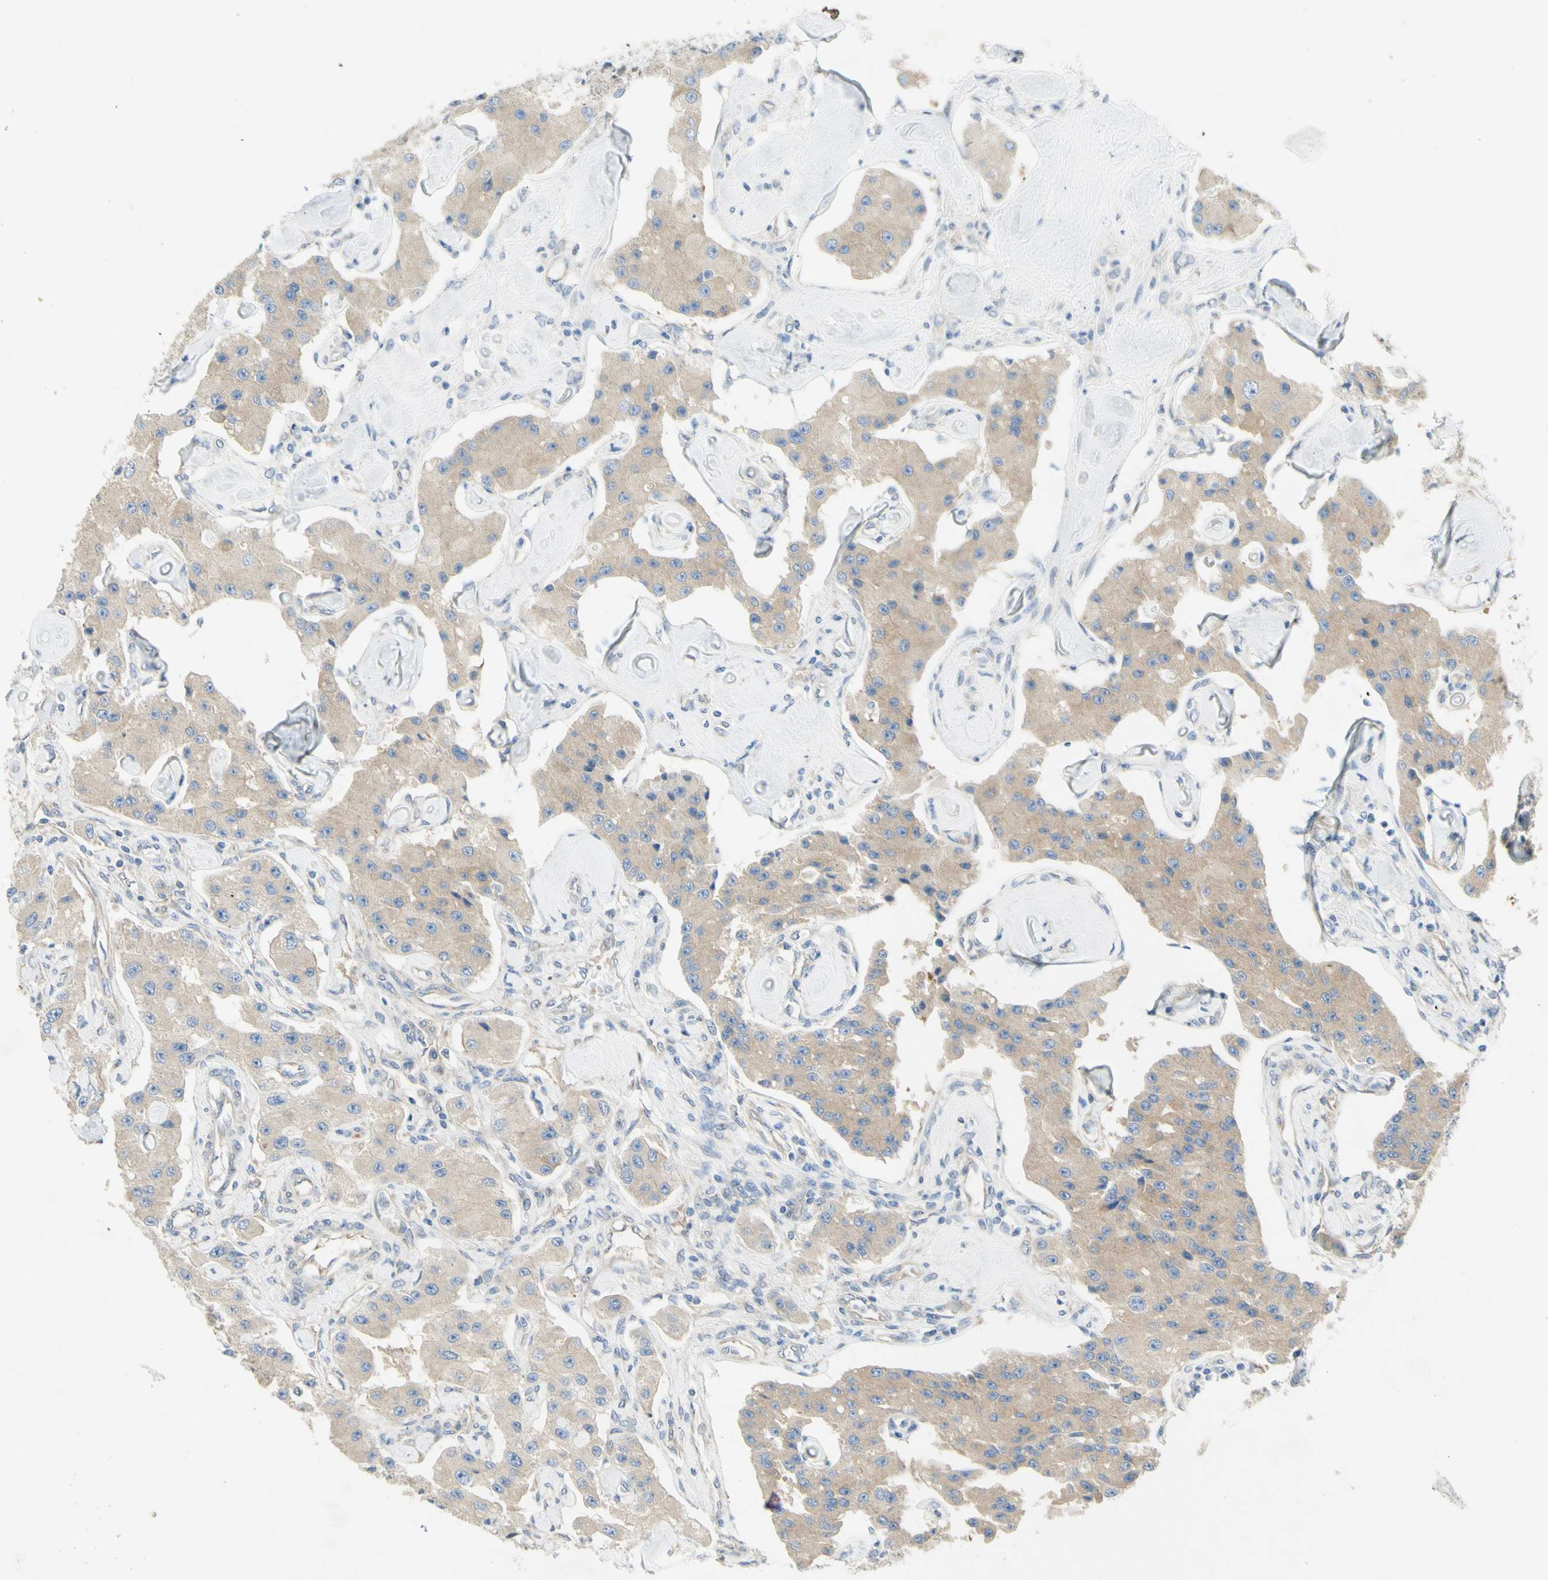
{"staining": {"intensity": "weak", "quantity": ">75%", "location": "cytoplasmic/membranous"}, "tissue": "carcinoid", "cell_type": "Tumor cells", "image_type": "cancer", "snomed": [{"axis": "morphology", "description": "Carcinoid, malignant, NOS"}, {"axis": "topography", "description": "Pancreas"}], "caption": "Immunohistochemistry (IHC) staining of malignant carcinoid, which displays low levels of weak cytoplasmic/membranous staining in approximately >75% of tumor cells indicating weak cytoplasmic/membranous protein expression. The staining was performed using DAB (brown) for protein detection and nuclei were counterstained in hematoxylin (blue).", "gene": "DYNC1H1", "patient": {"sex": "male", "age": 41}}